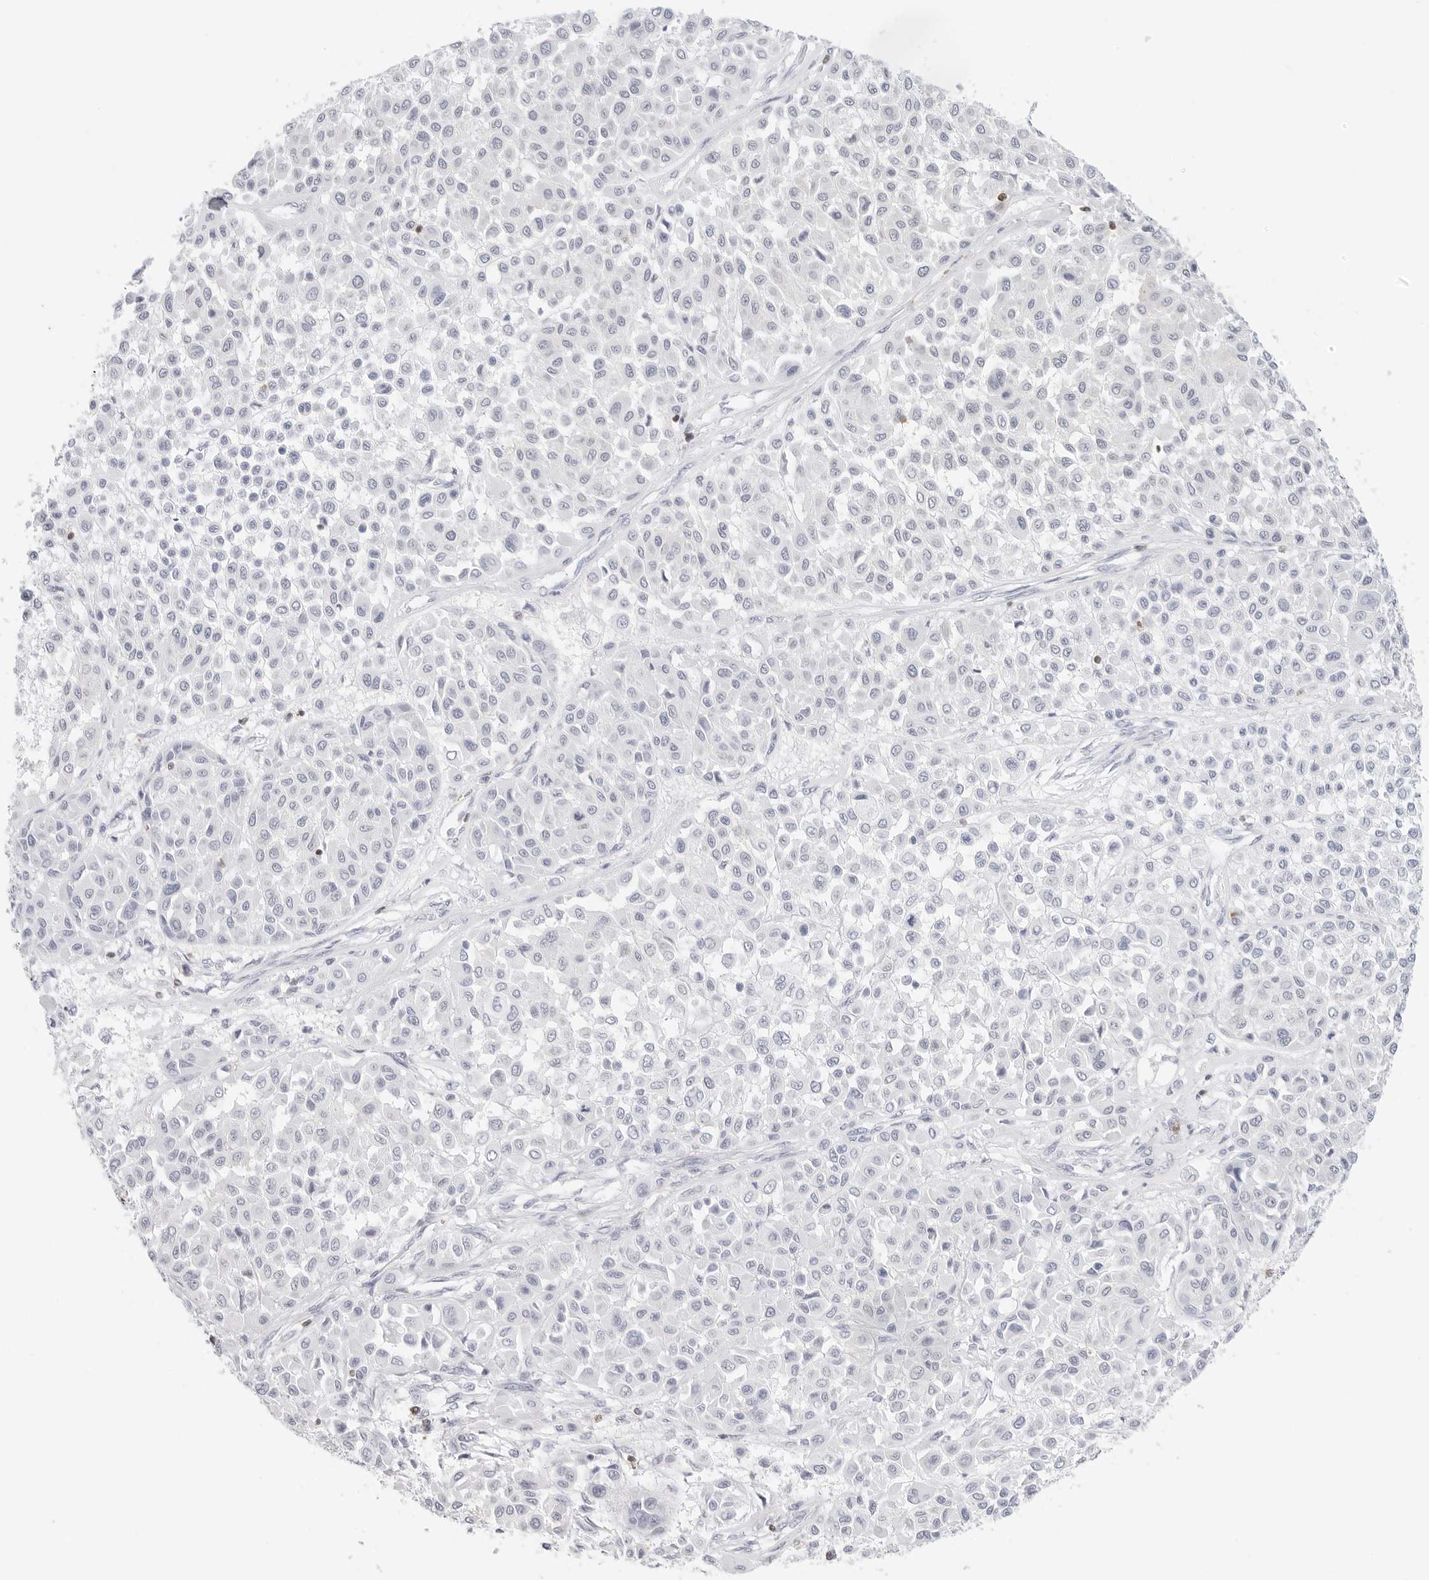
{"staining": {"intensity": "negative", "quantity": "none", "location": "none"}, "tissue": "melanoma", "cell_type": "Tumor cells", "image_type": "cancer", "snomed": [{"axis": "morphology", "description": "Malignant melanoma, Metastatic site"}, {"axis": "topography", "description": "Soft tissue"}], "caption": "Tumor cells are negative for protein expression in human melanoma.", "gene": "SLC9A3R1", "patient": {"sex": "male", "age": 41}}